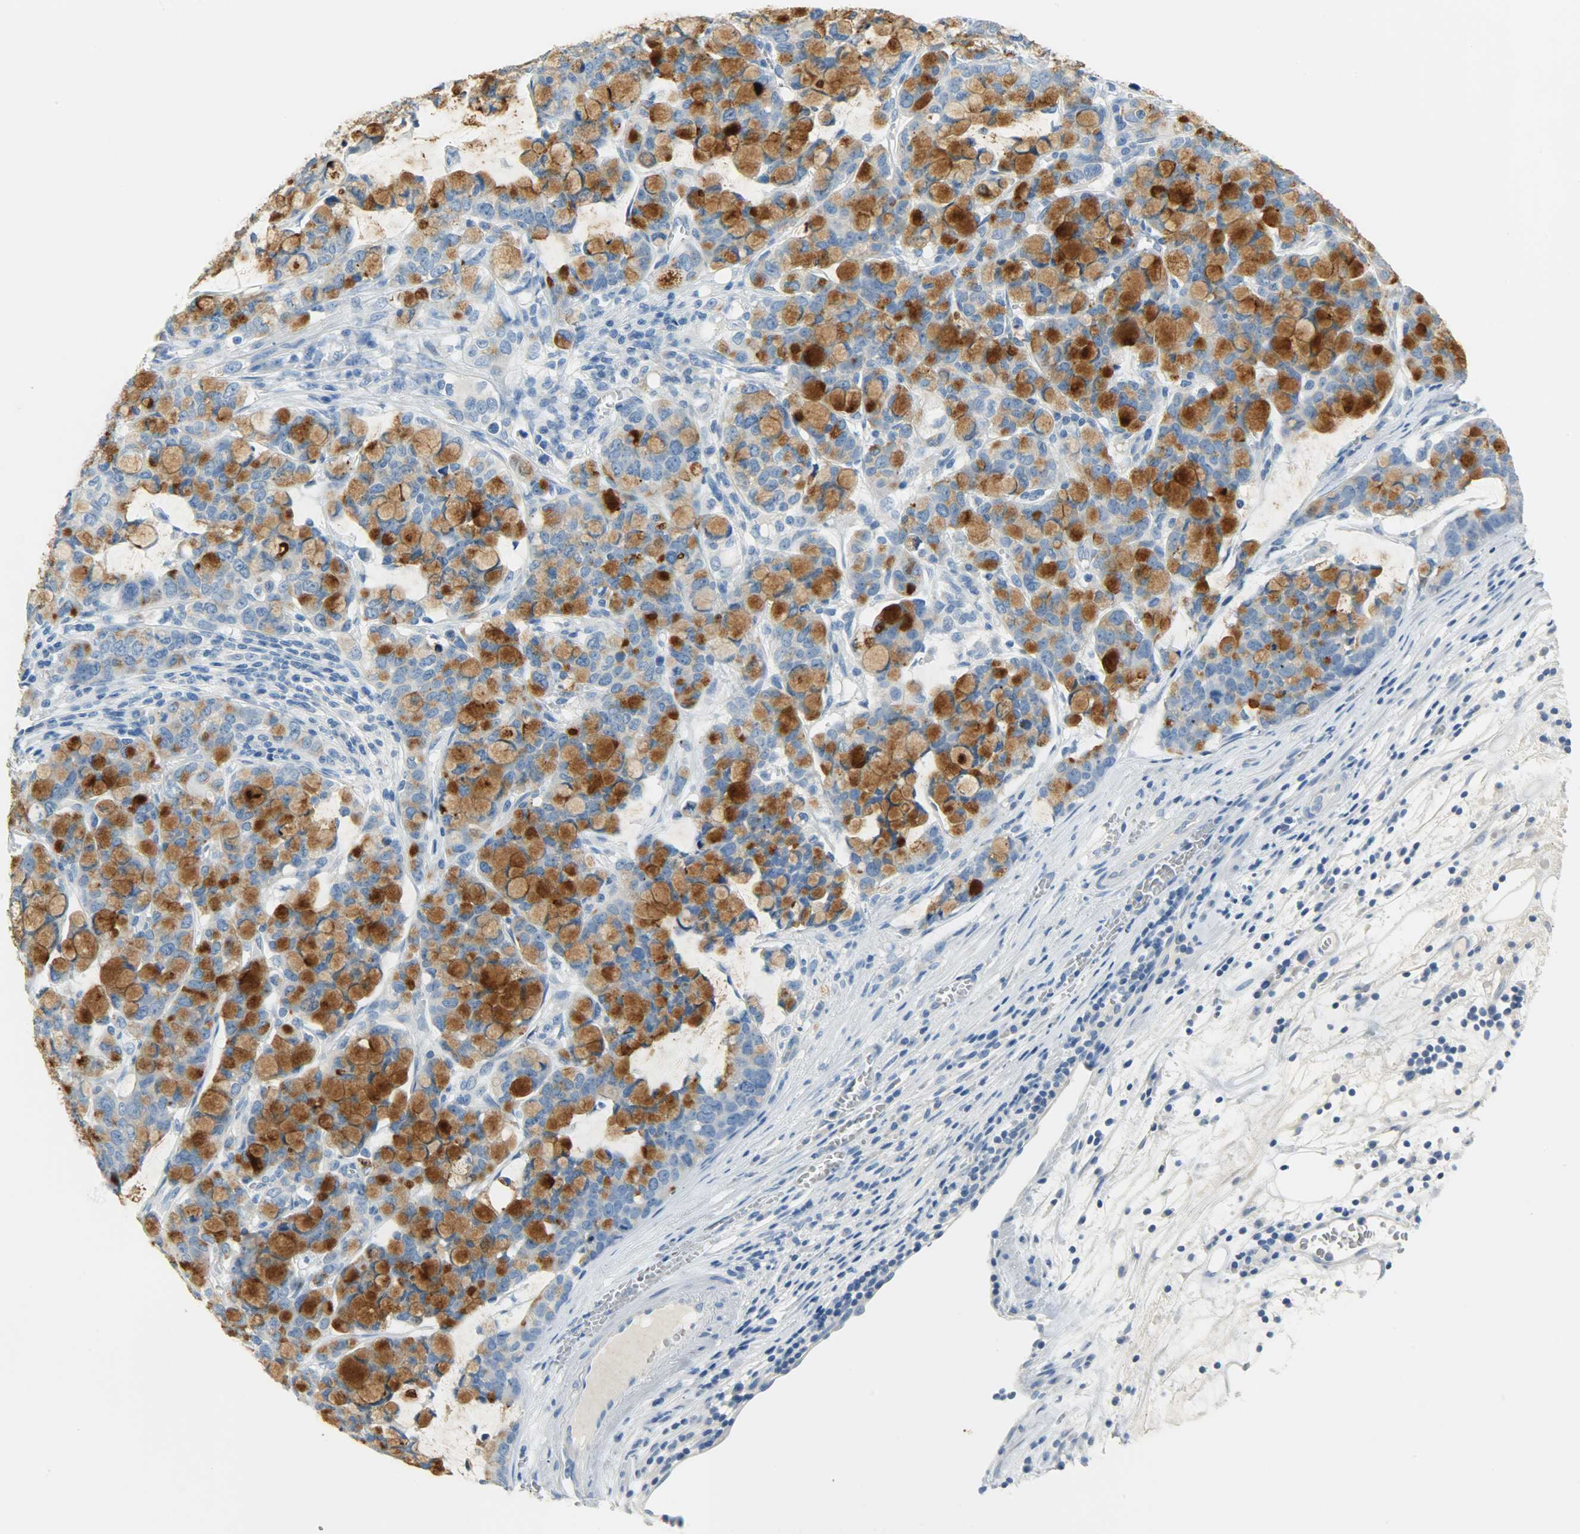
{"staining": {"intensity": "negative", "quantity": "none", "location": "none"}, "tissue": "stomach cancer", "cell_type": "Tumor cells", "image_type": "cancer", "snomed": [{"axis": "morphology", "description": "Adenocarcinoma, NOS"}, {"axis": "topography", "description": "Stomach, lower"}], "caption": "Stomach cancer was stained to show a protein in brown. There is no significant staining in tumor cells.", "gene": "PROM1", "patient": {"sex": "male", "age": 84}}